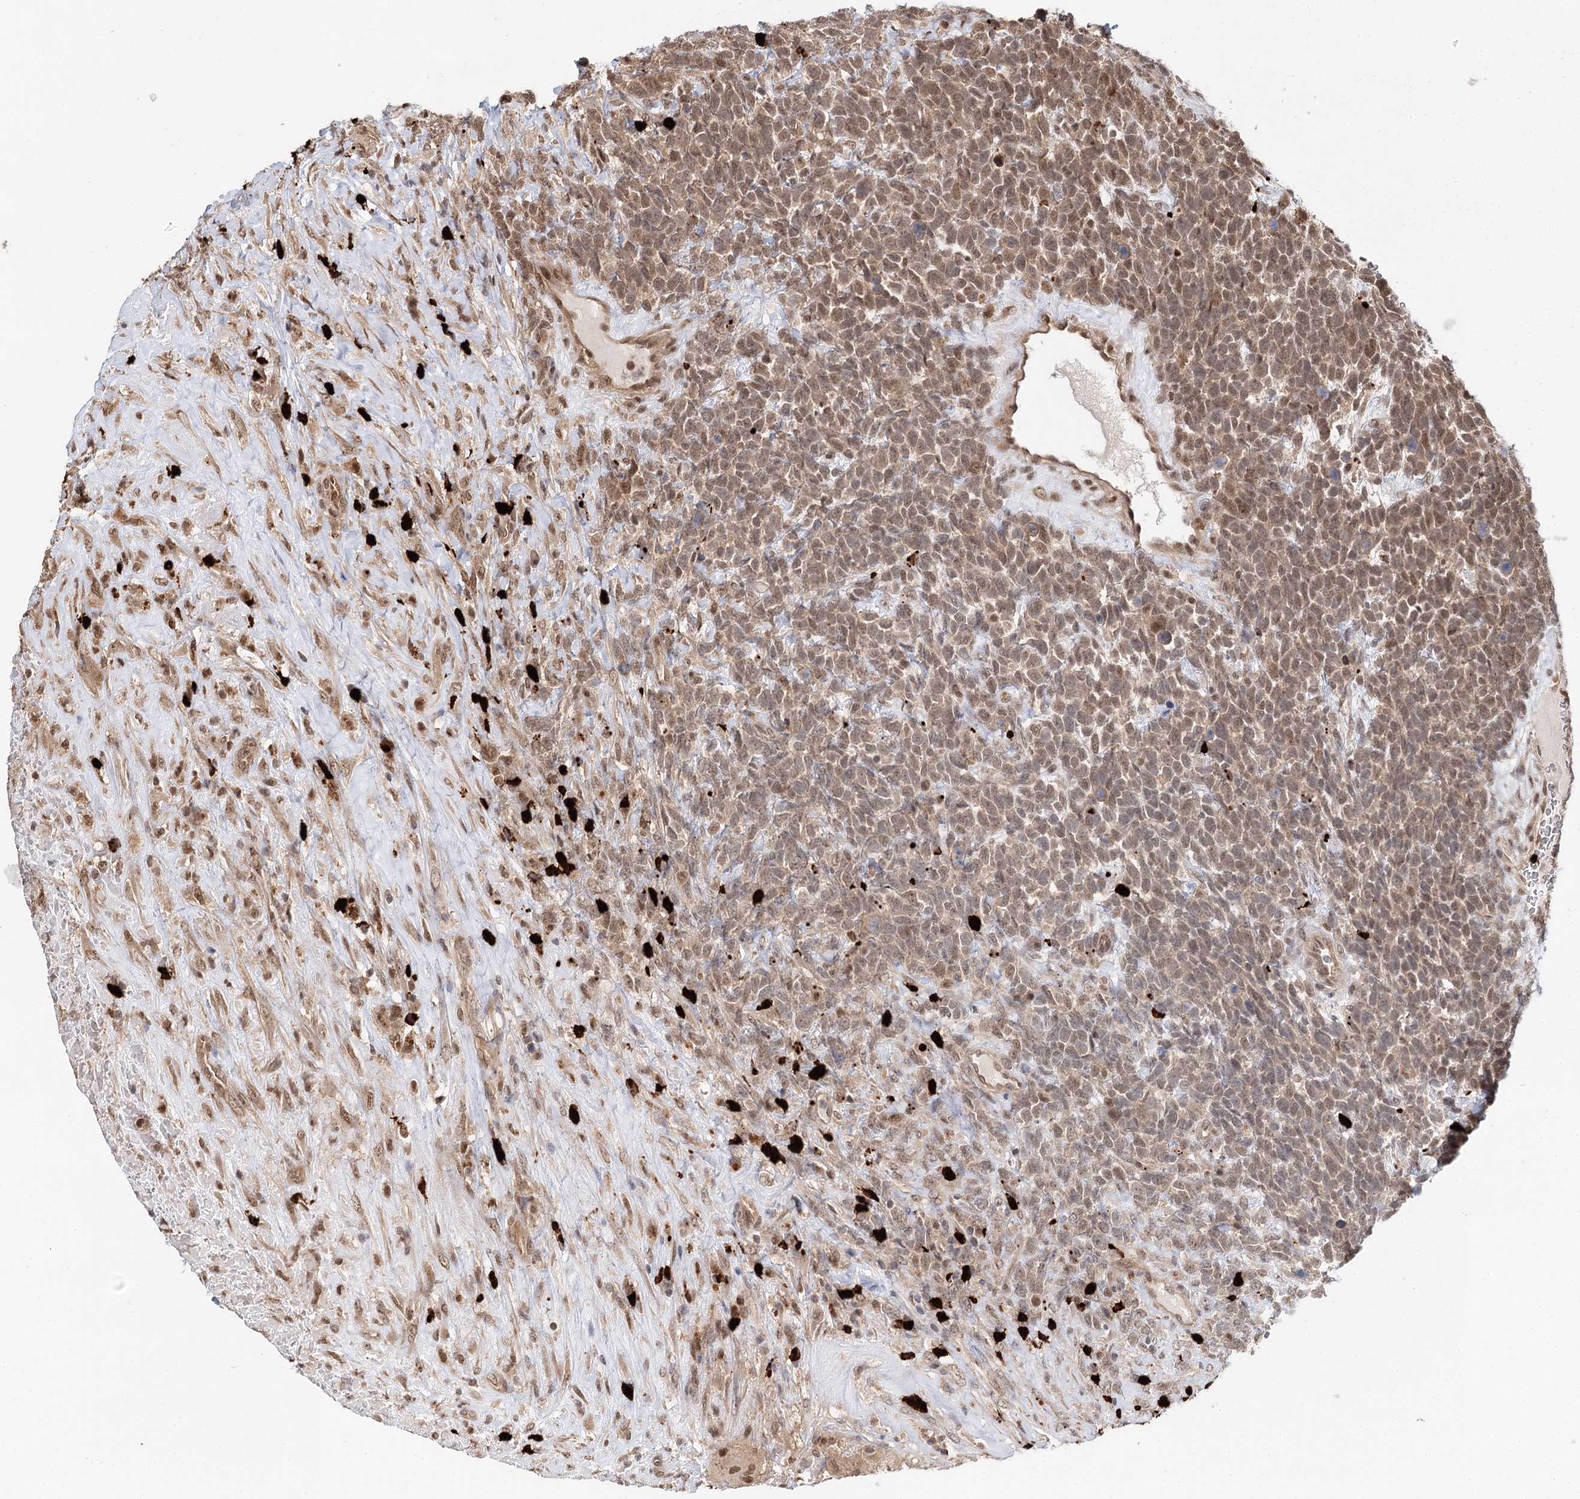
{"staining": {"intensity": "moderate", "quantity": "25%-75%", "location": "nuclear"}, "tissue": "urothelial cancer", "cell_type": "Tumor cells", "image_type": "cancer", "snomed": [{"axis": "morphology", "description": "Urothelial carcinoma, High grade"}, {"axis": "topography", "description": "Urinary bladder"}], "caption": "Tumor cells show medium levels of moderate nuclear positivity in approximately 25%-75% of cells in high-grade urothelial carcinoma.", "gene": "N6AMT1", "patient": {"sex": "female", "age": 82}}